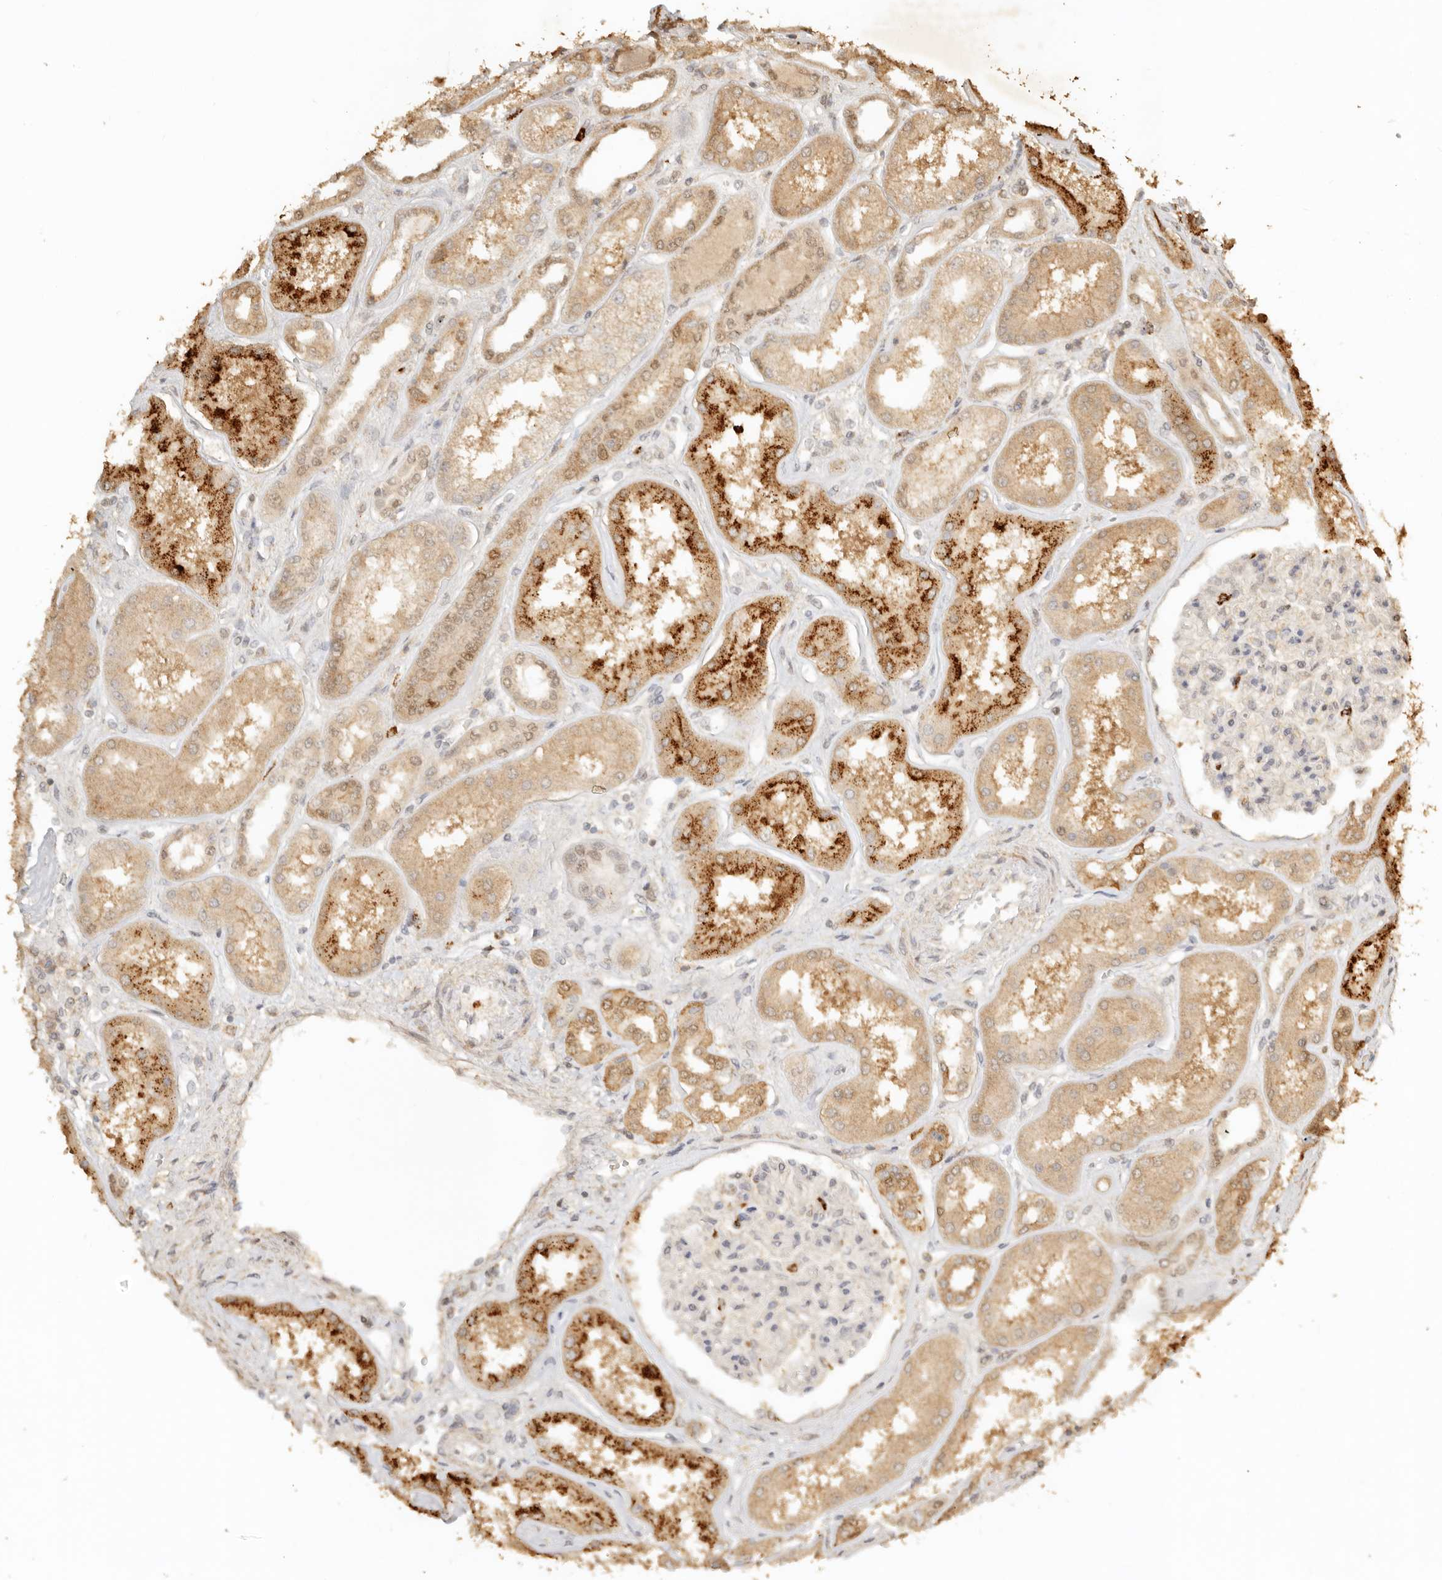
{"staining": {"intensity": "moderate", "quantity": "<25%", "location": "cytoplasmic/membranous,nuclear"}, "tissue": "kidney", "cell_type": "Cells in glomeruli", "image_type": "normal", "snomed": [{"axis": "morphology", "description": "Normal tissue, NOS"}, {"axis": "topography", "description": "Kidney"}], "caption": "Immunohistochemical staining of benign kidney demonstrates moderate cytoplasmic/membranous,nuclear protein expression in about <25% of cells in glomeruli.", "gene": "KIF2B", "patient": {"sex": "female", "age": 56}}